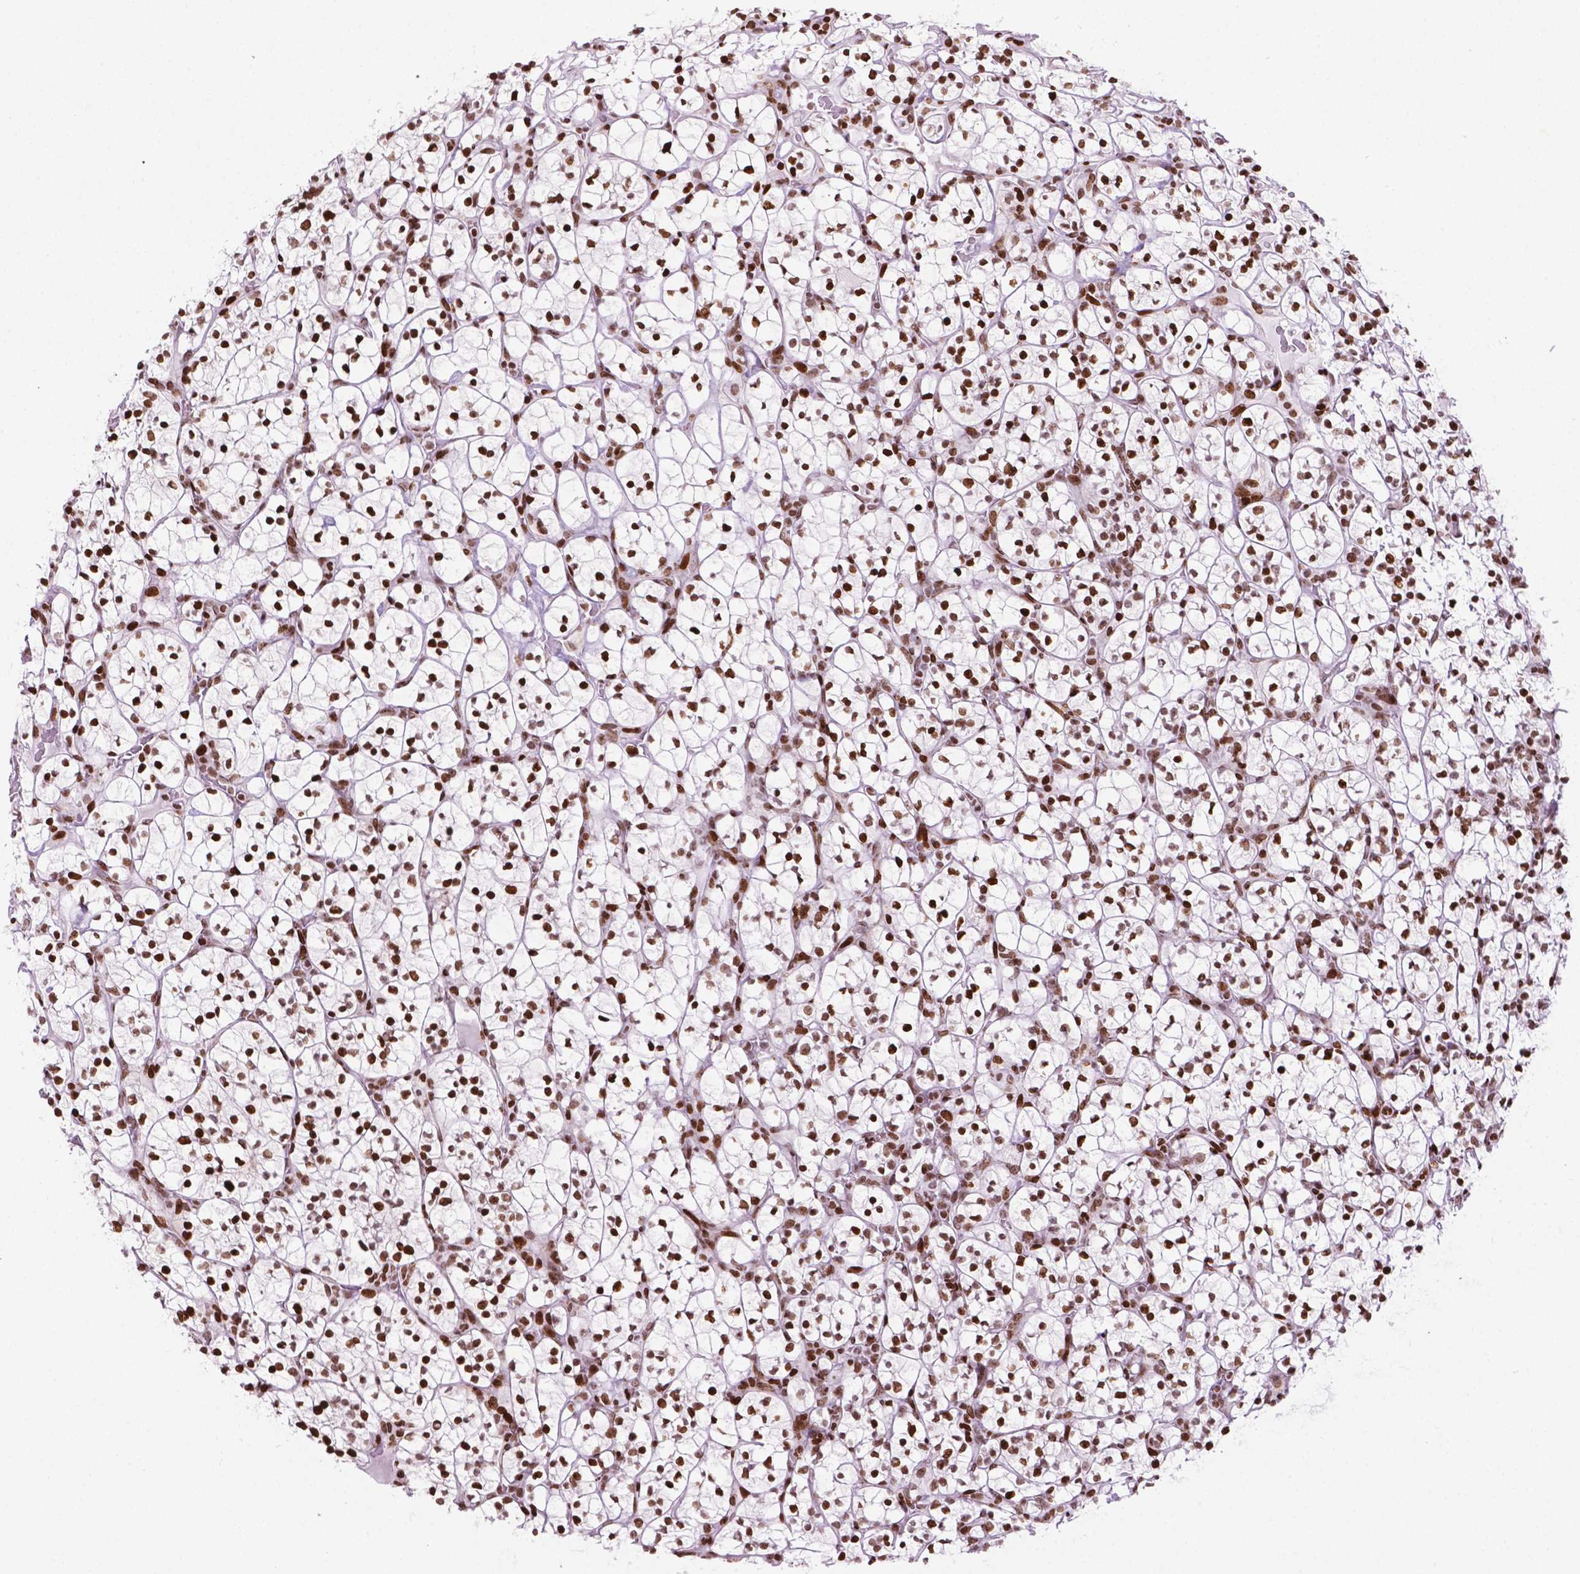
{"staining": {"intensity": "strong", "quantity": ">75%", "location": "nuclear"}, "tissue": "renal cancer", "cell_type": "Tumor cells", "image_type": "cancer", "snomed": [{"axis": "morphology", "description": "Adenocarcinoma, NOS"}, {"axis": "topography", "description": "Kidney"}], "caption": "A high amount of strong nuclear positivity is seen in approximately >75% of tumor cells in renal cancer tissue. (Brightfield microscopy of DAB IHC at high magnification).", "gene": "TMEM250", "patient": {"sex": "female", "age": 89}}